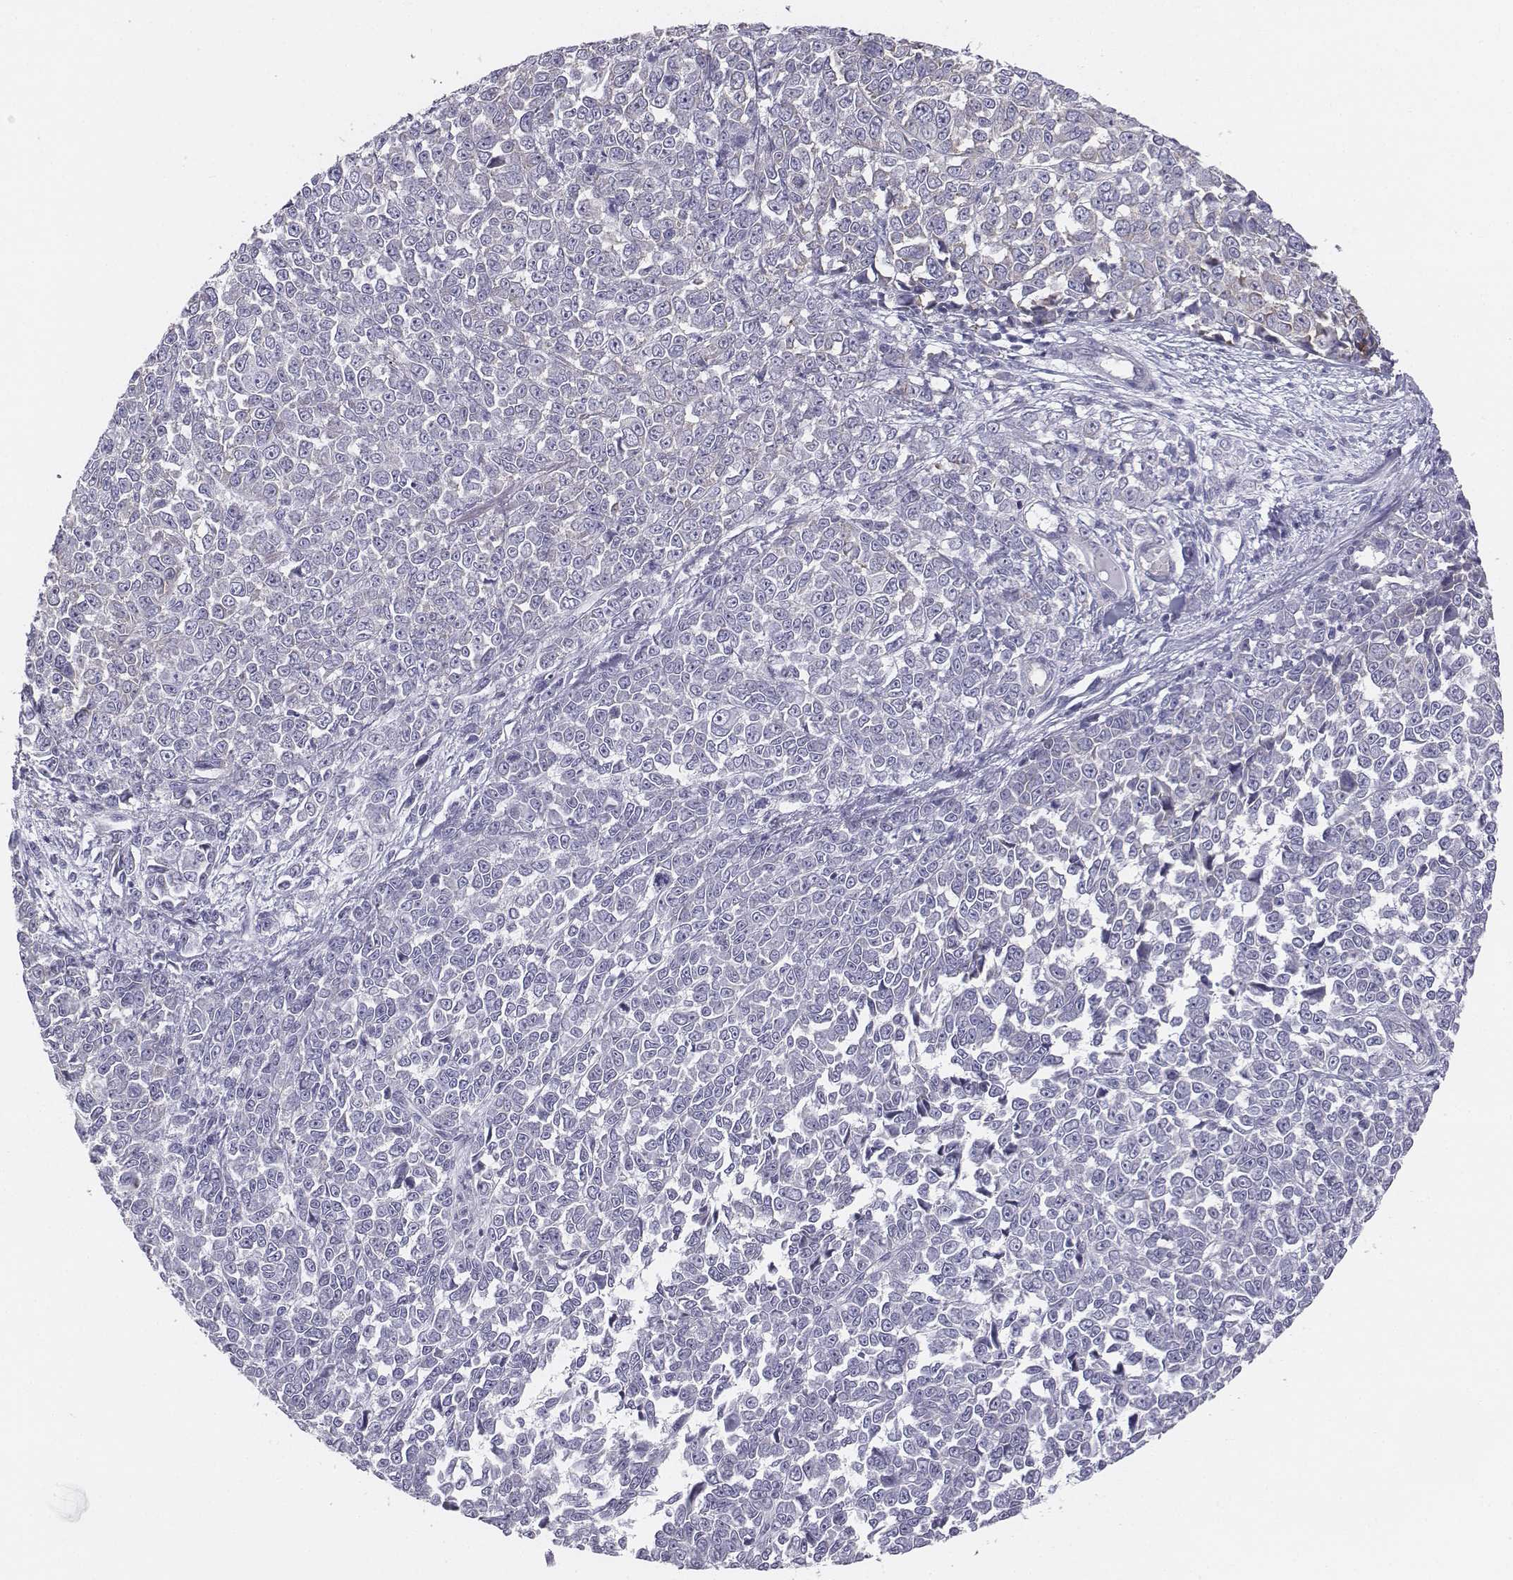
{"staining": {"intensity": "negative", "quantity": "none", "location": "none"}, "tissue": "melanoma", "cell_type": "Tumor cells", "image_type": "cancer", "snomed": [{"axis": "morphology", "description": "Malignant melanoma, NOS"}, {"axis": "topography", "description": "Skin"}], "caption": "Immunohistochemical staining of human malignant melanoma exhibits no significant expression in tumor cells.", "gene": "CHST14", "patient": {"sex": "female", "age": 95}}